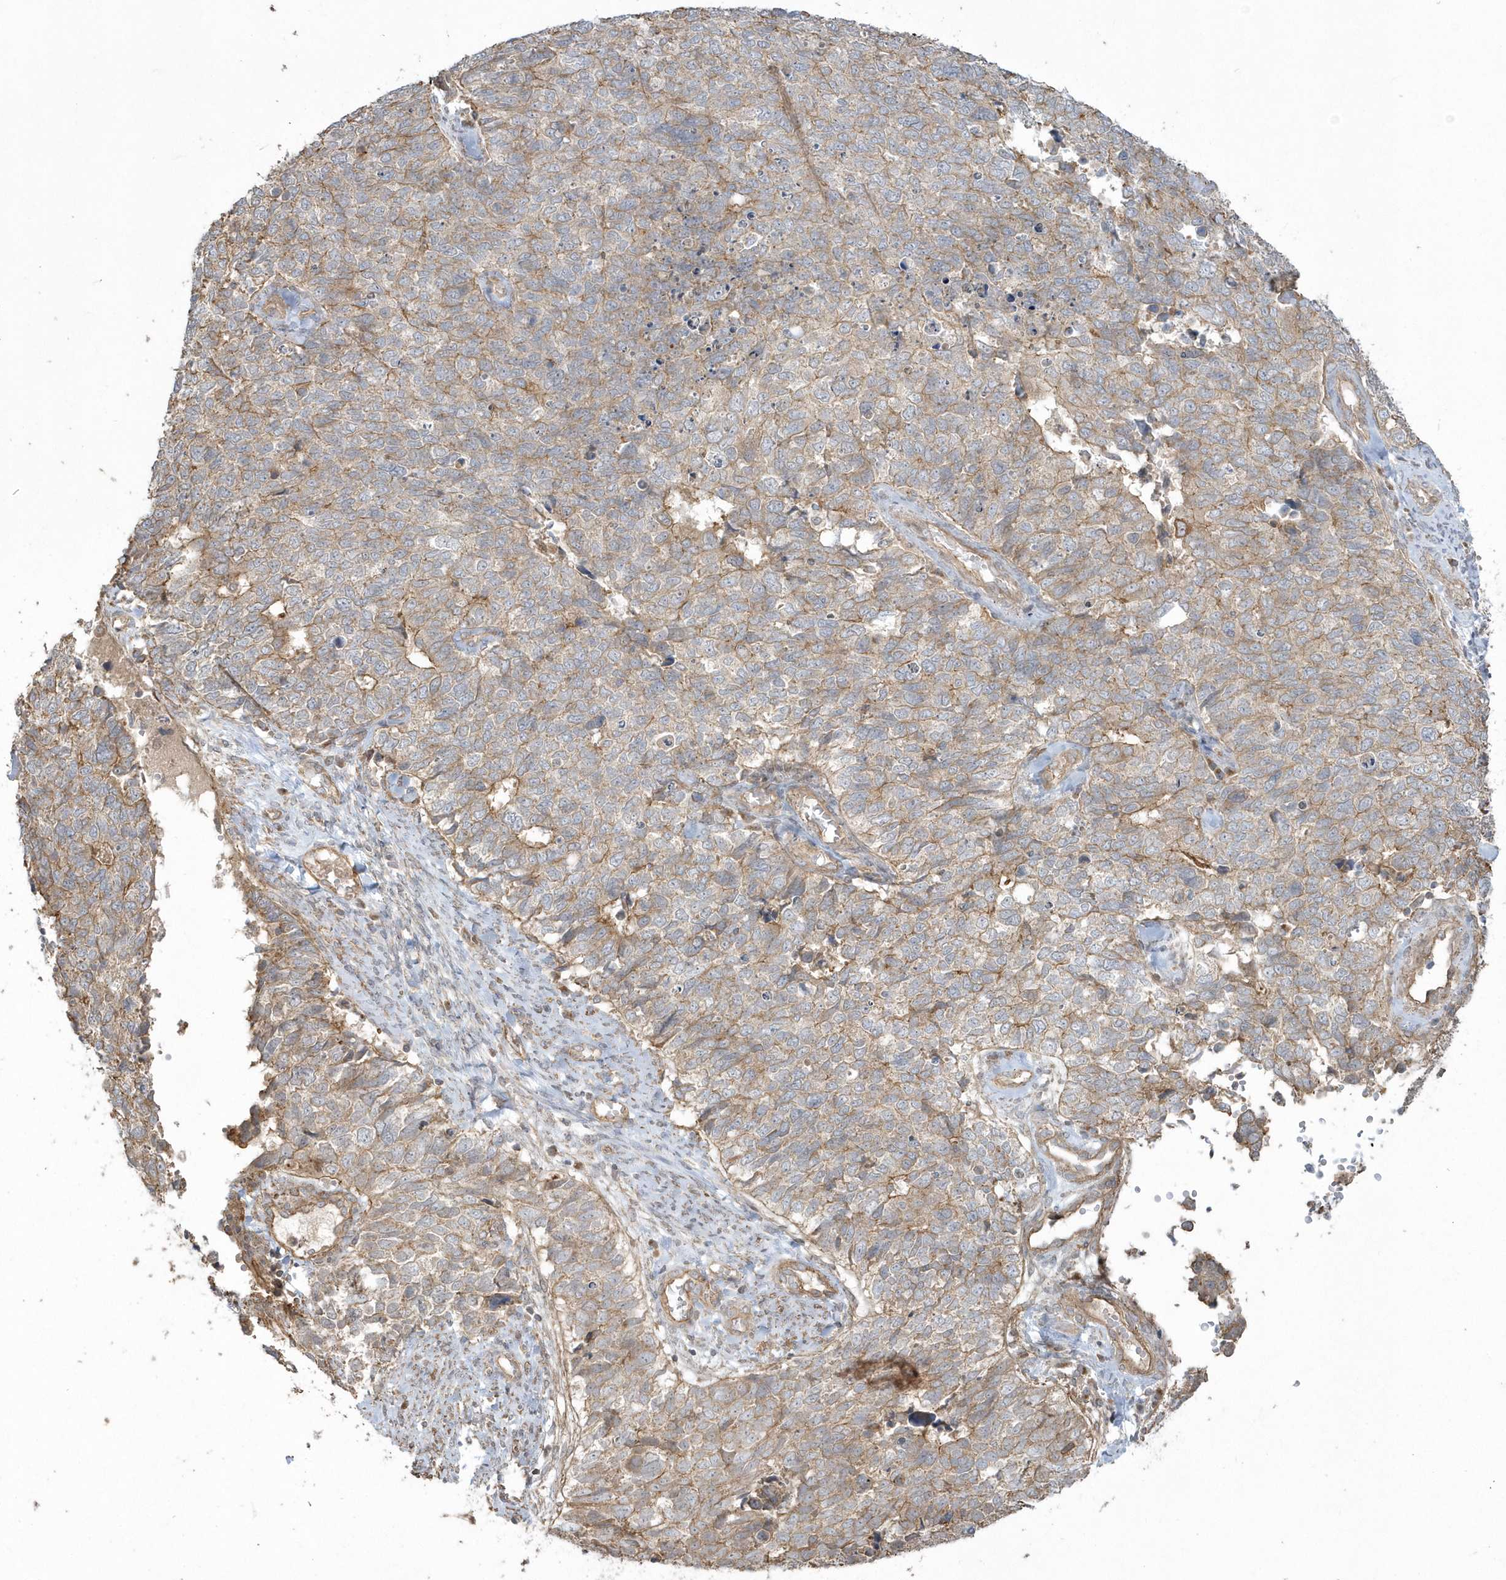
{"staining": {"intensity": "moderate", "quantity": "25%-75%", "location": "cytoplasmic/membranous"}, "tissue": "cervical cancer", "cell_type": "Tumor cells", "image_type": "cancer", "snomed": [{"axis": "morphology", "description": "Squamous cell carcinoma, NOS"}, {"axis": "topography", "description": "Cervix"}], "caption": "Human squamous cell carcinoma (cervical) stained with a protein marker reveals moderate staining in tumor cells.", "gene": "ARMC8", "patient": {"sex": "female", "age": 63}}